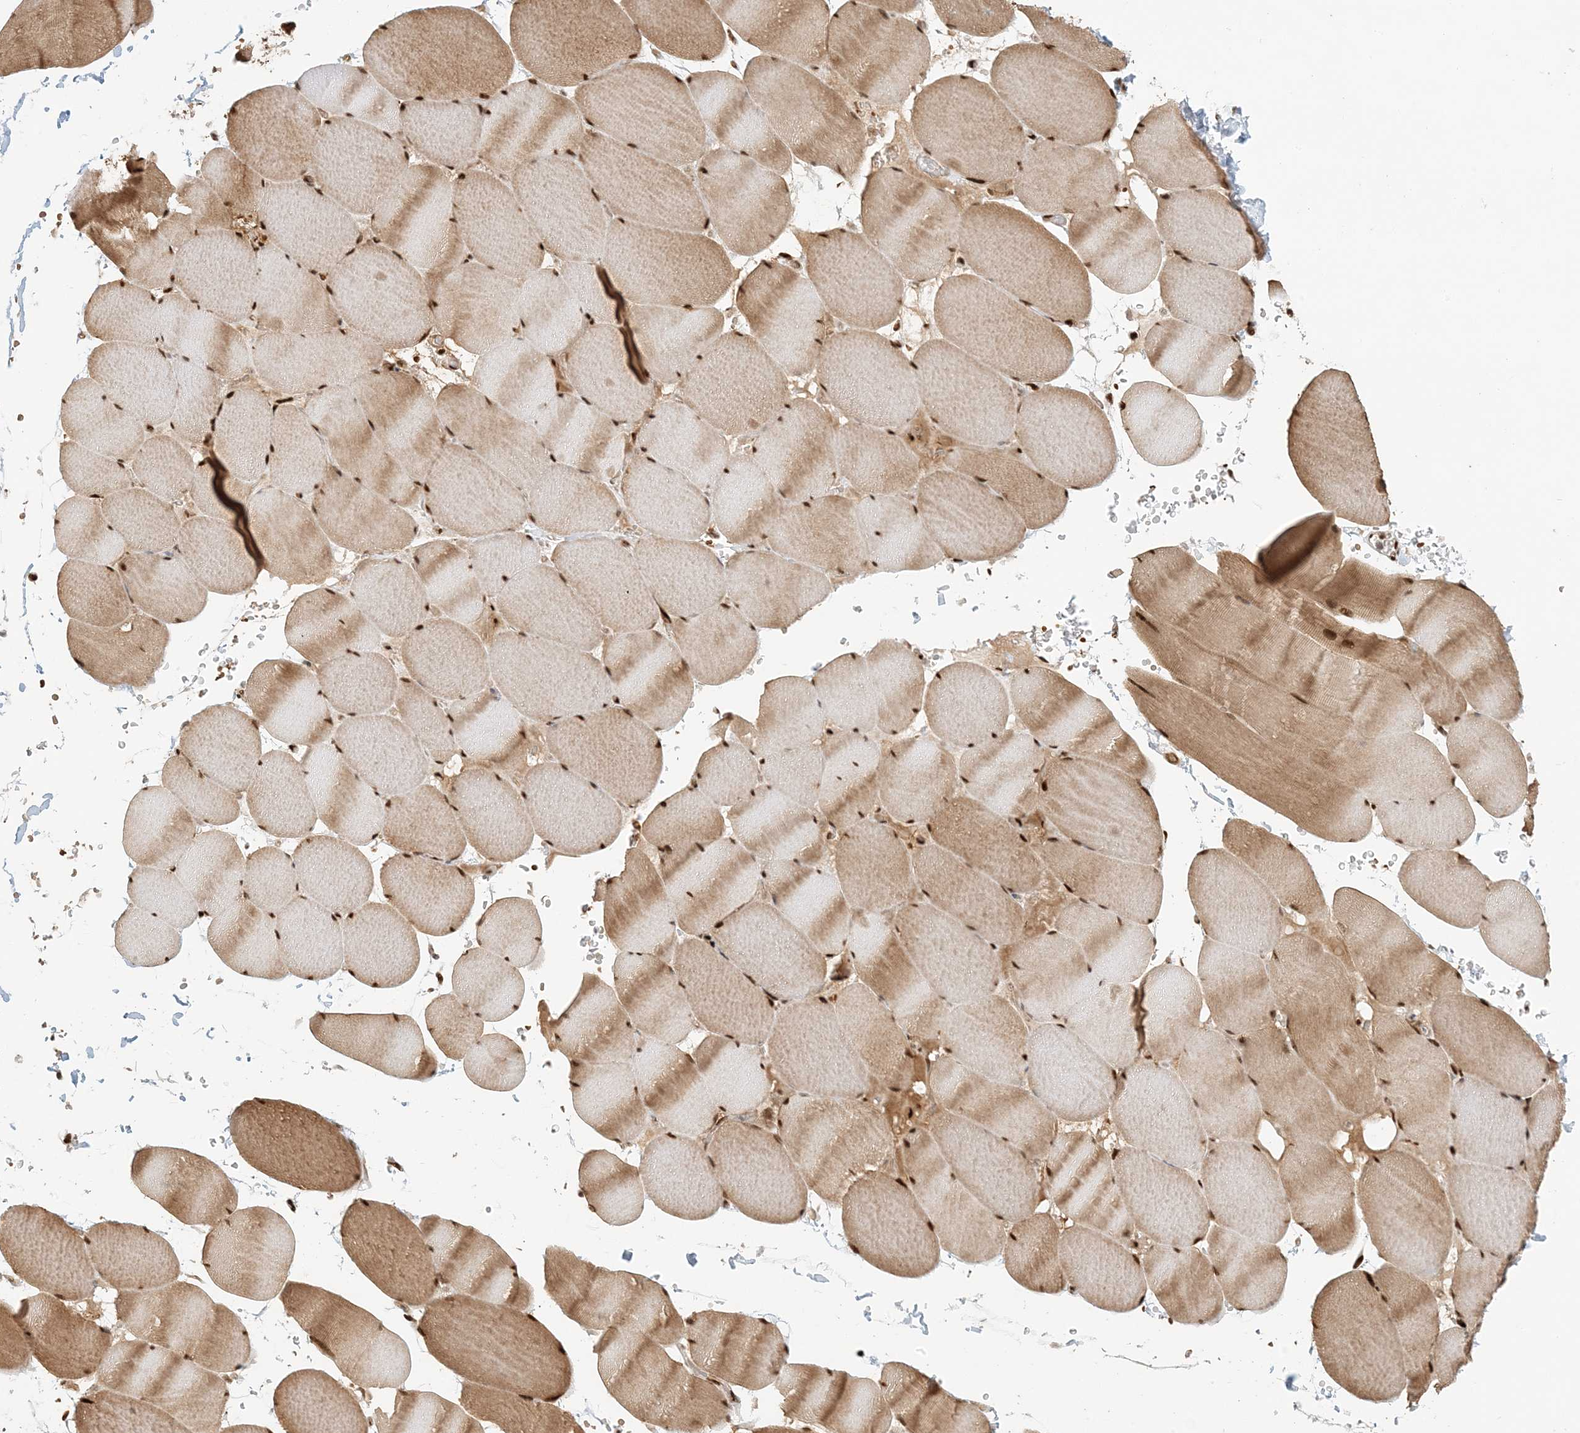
{"staining": {"intensity": "moderate", "quantity": ">75%", "location": "cytoplasmic/membranous,nuclear"}, "tissue": "skeletal muscle", "cell_type": "Myocytes", "image_type": "normal", "snomed": [{"axis": "morphology", "description": "Normal tissue, NOS"}, {"axis": "topography", "description": "Skeletal muscle"}, {"axis": "topography", "description": "Head-Neck"}], "caption": "A medium amount of moderate cytoplasmic/membranous,nuclear positivity is seen in approximately >75% of myocytes in benign skeletal muscle. The staining is performed using DAB (3,3'-diaminobenzidine) brown chromogen to label protein expression. The nuclei are counter-stained blue using hematoxylin.", "gene": "CKS1B", "patient": {"sex": "male", "age": 66}}